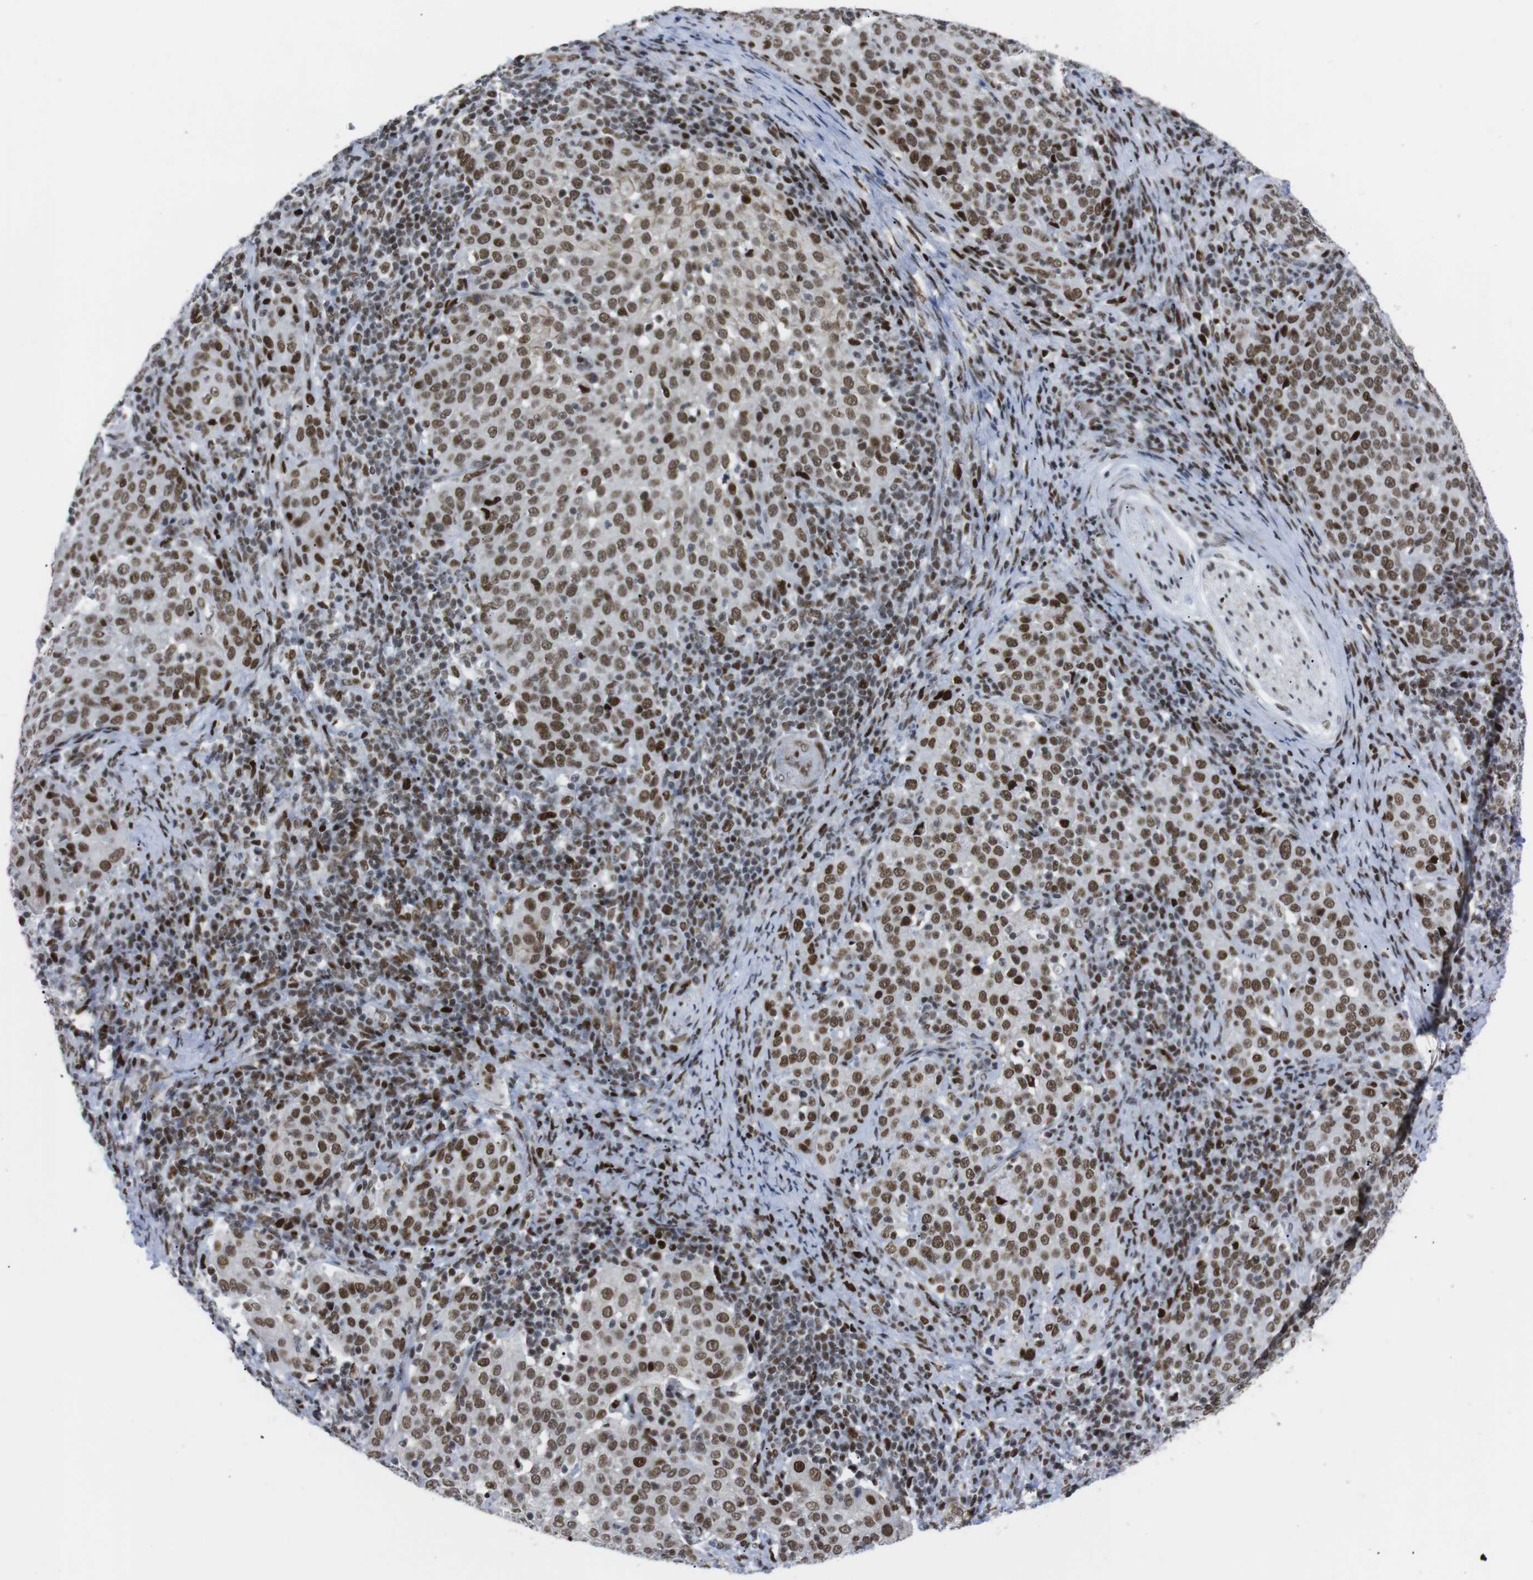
{"staining": {"intensity": "strong", "quantity": ">75%", "location": "nuclear"}, "tissue": "cervical cancer", "cell_type": "Tumor cells", "image_type": "cancer", "snomed": [{"axis": "morphology", "description": "Squamous cell carcinoma, NOS"}, {"axis": "topography", "description": "Cervix"}], "caption": "An image of human squamous cell carcinoma (cervical) stained for a protein displays strong nuclear brown staining in tumor cells.", "gene": "ARID1A", "patient": {"sex": "female", "age": 51}}